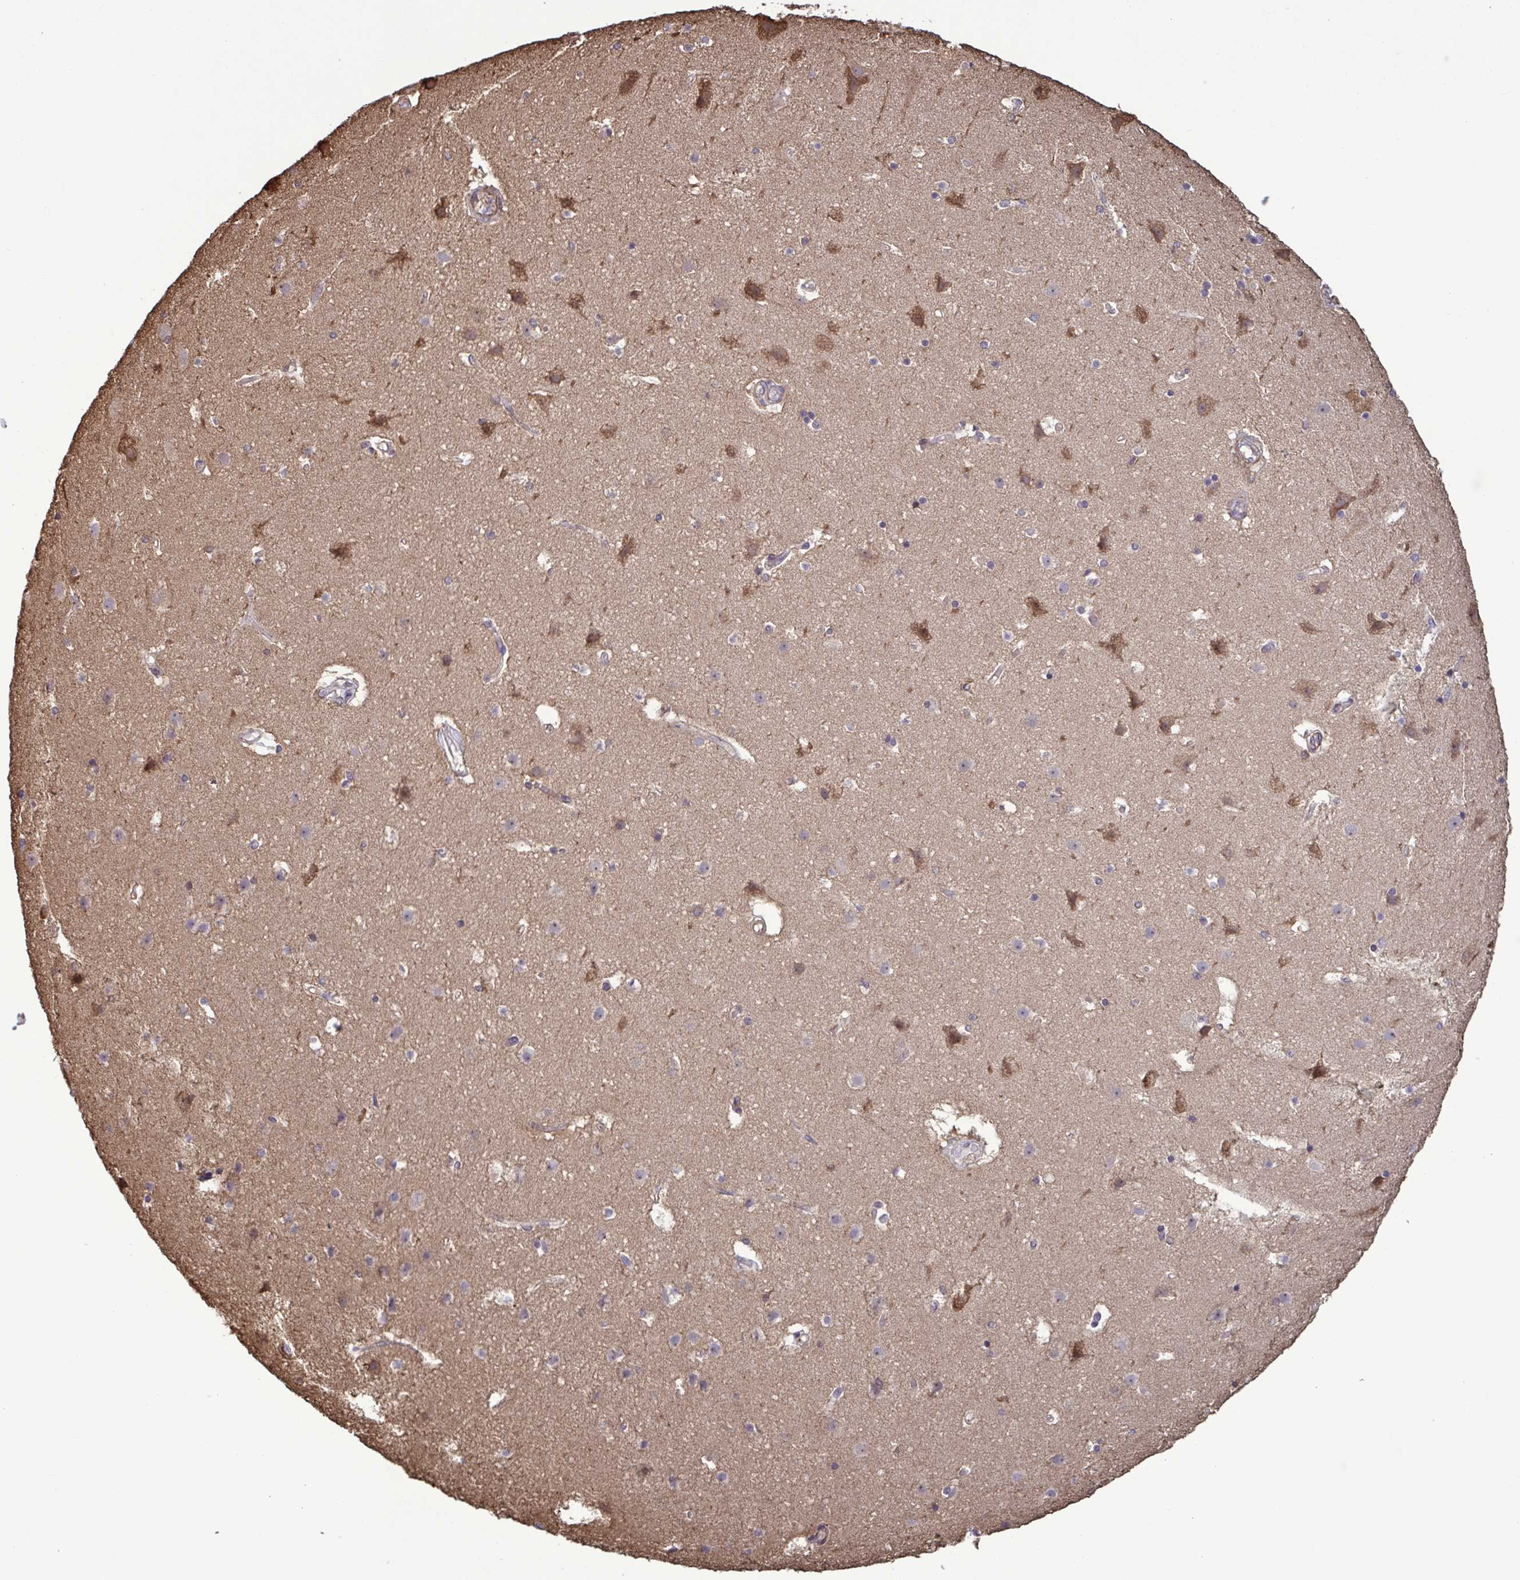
{"staining": {"intensity": "negative", "quantity": "none", "location": "none"}, "tissue": "cerebral cortex", "cell_type": "Endothelial cells", "image_type": "normal", "snomed": [{"axis": "morphology", "description": "Normal tissue, NOS"}, {"axis": "topography", "description": "Cerebral cortex"}], "caption": "Cerebral cortex was stained to show a protein in brown. There is no significant expression in endothelial cells. (DAB (3,3'-diaminobenzidine) immunohistochemistry (IHC) visualized using brightfield microscopy, high magnification).", "gene": "ZNF200", "patient": {"sex": "female", "age": 52}}